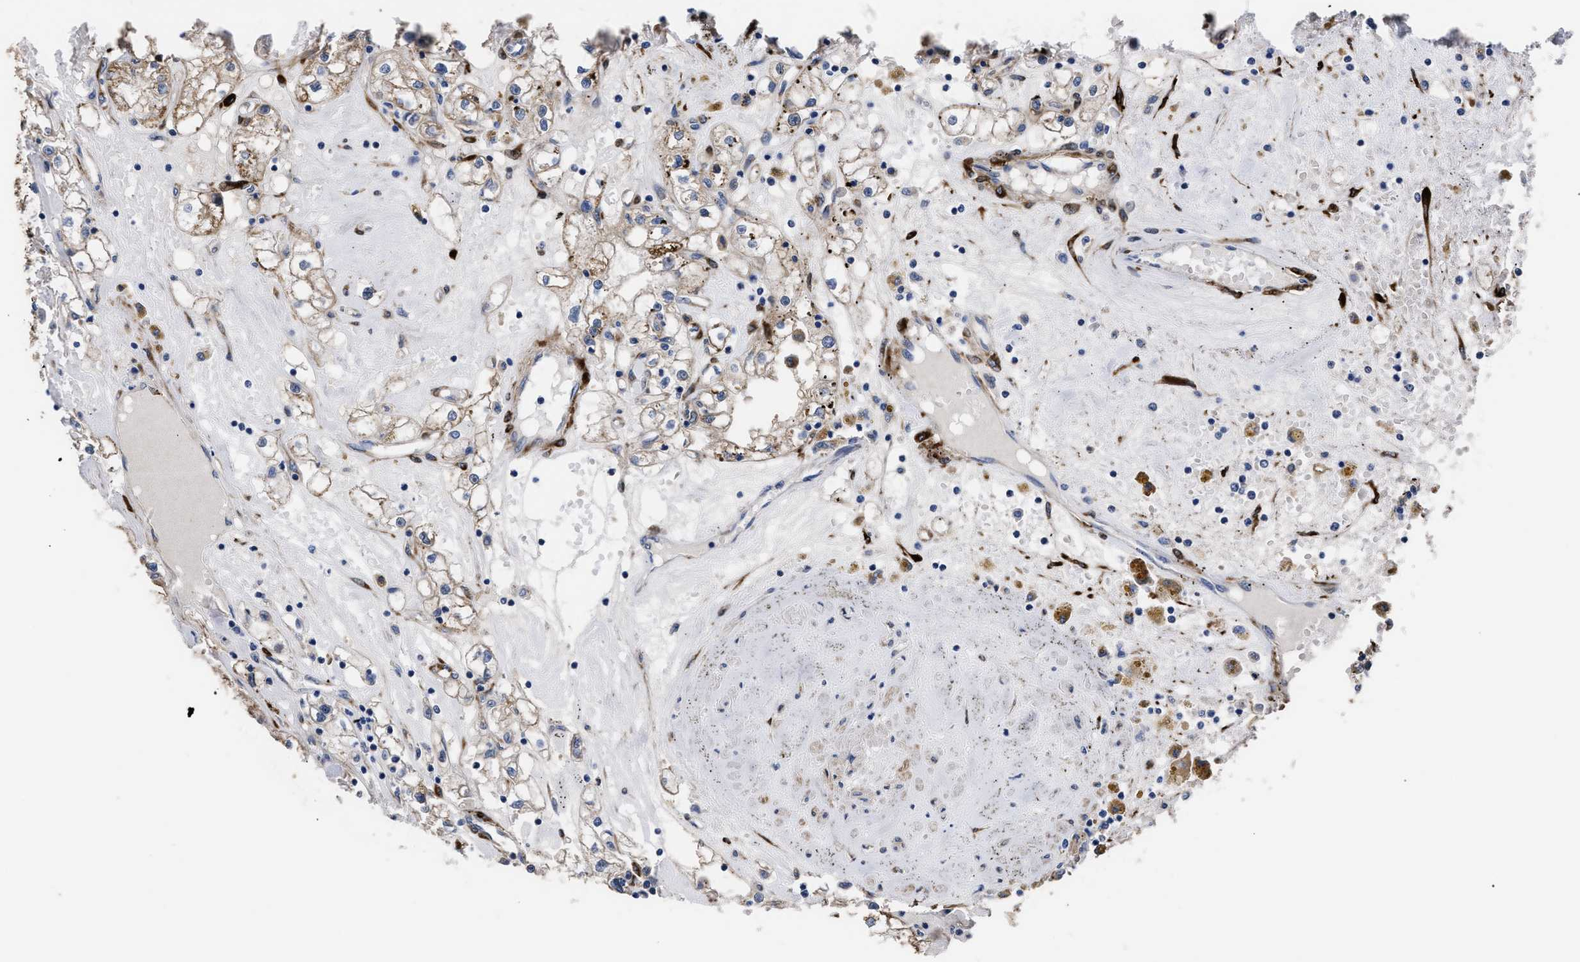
{"staining": {"intensity": "weak", "quantity": ">75%", "location": "cytoplasmic/membranous"}, "tissue": "renal cancer", "cell_type": "Tumor cells", "image_type": "cancer", "snomed": [{"axis": "morphology", "description": "Adenocarcinoma, NOS"}, {"axis": "topography", "description": "Kidney"}], "caption": "Weak cytoplasmic/membranous protein positivity is seen in approximately >75% of tumor cells in renal cancer.", "gene": "SQLE", "patient": {"sex": "male", "age": 56}}